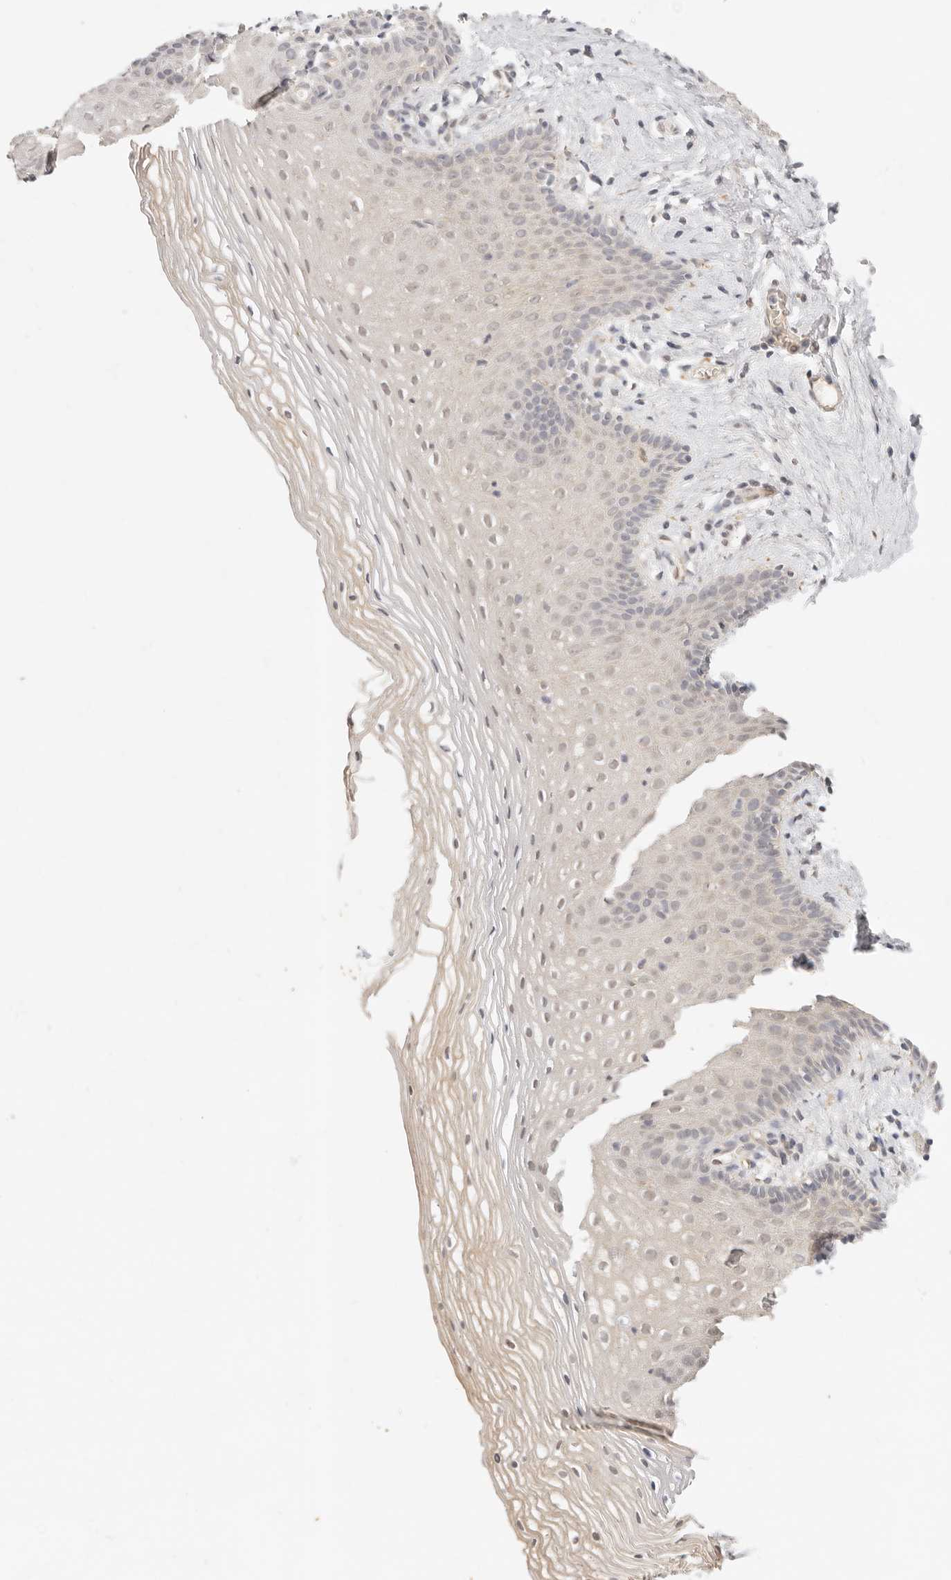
{"staining": {"intensity": "weak", "quantity": "25%-75%", "location": "cytoplasmic/membranous"}, "tissue": "vagina", "cell_type": "Squamous epithelial cells", "image_type": "normal", "snomed": [{"axis": "morphology", "description": "Normal tissue, NOS"}, {"axis": "topography", "description": "Vagina"}], "caption": "Vagina stained for a protein exhibits weak cytoplasmic/membranous positivity in squamous epithelial cells. (DAB = brown stain, brightfield microscopy at high magnification).", "gene": "GPR156", "patient": {"sex": "female", "age": 32}}